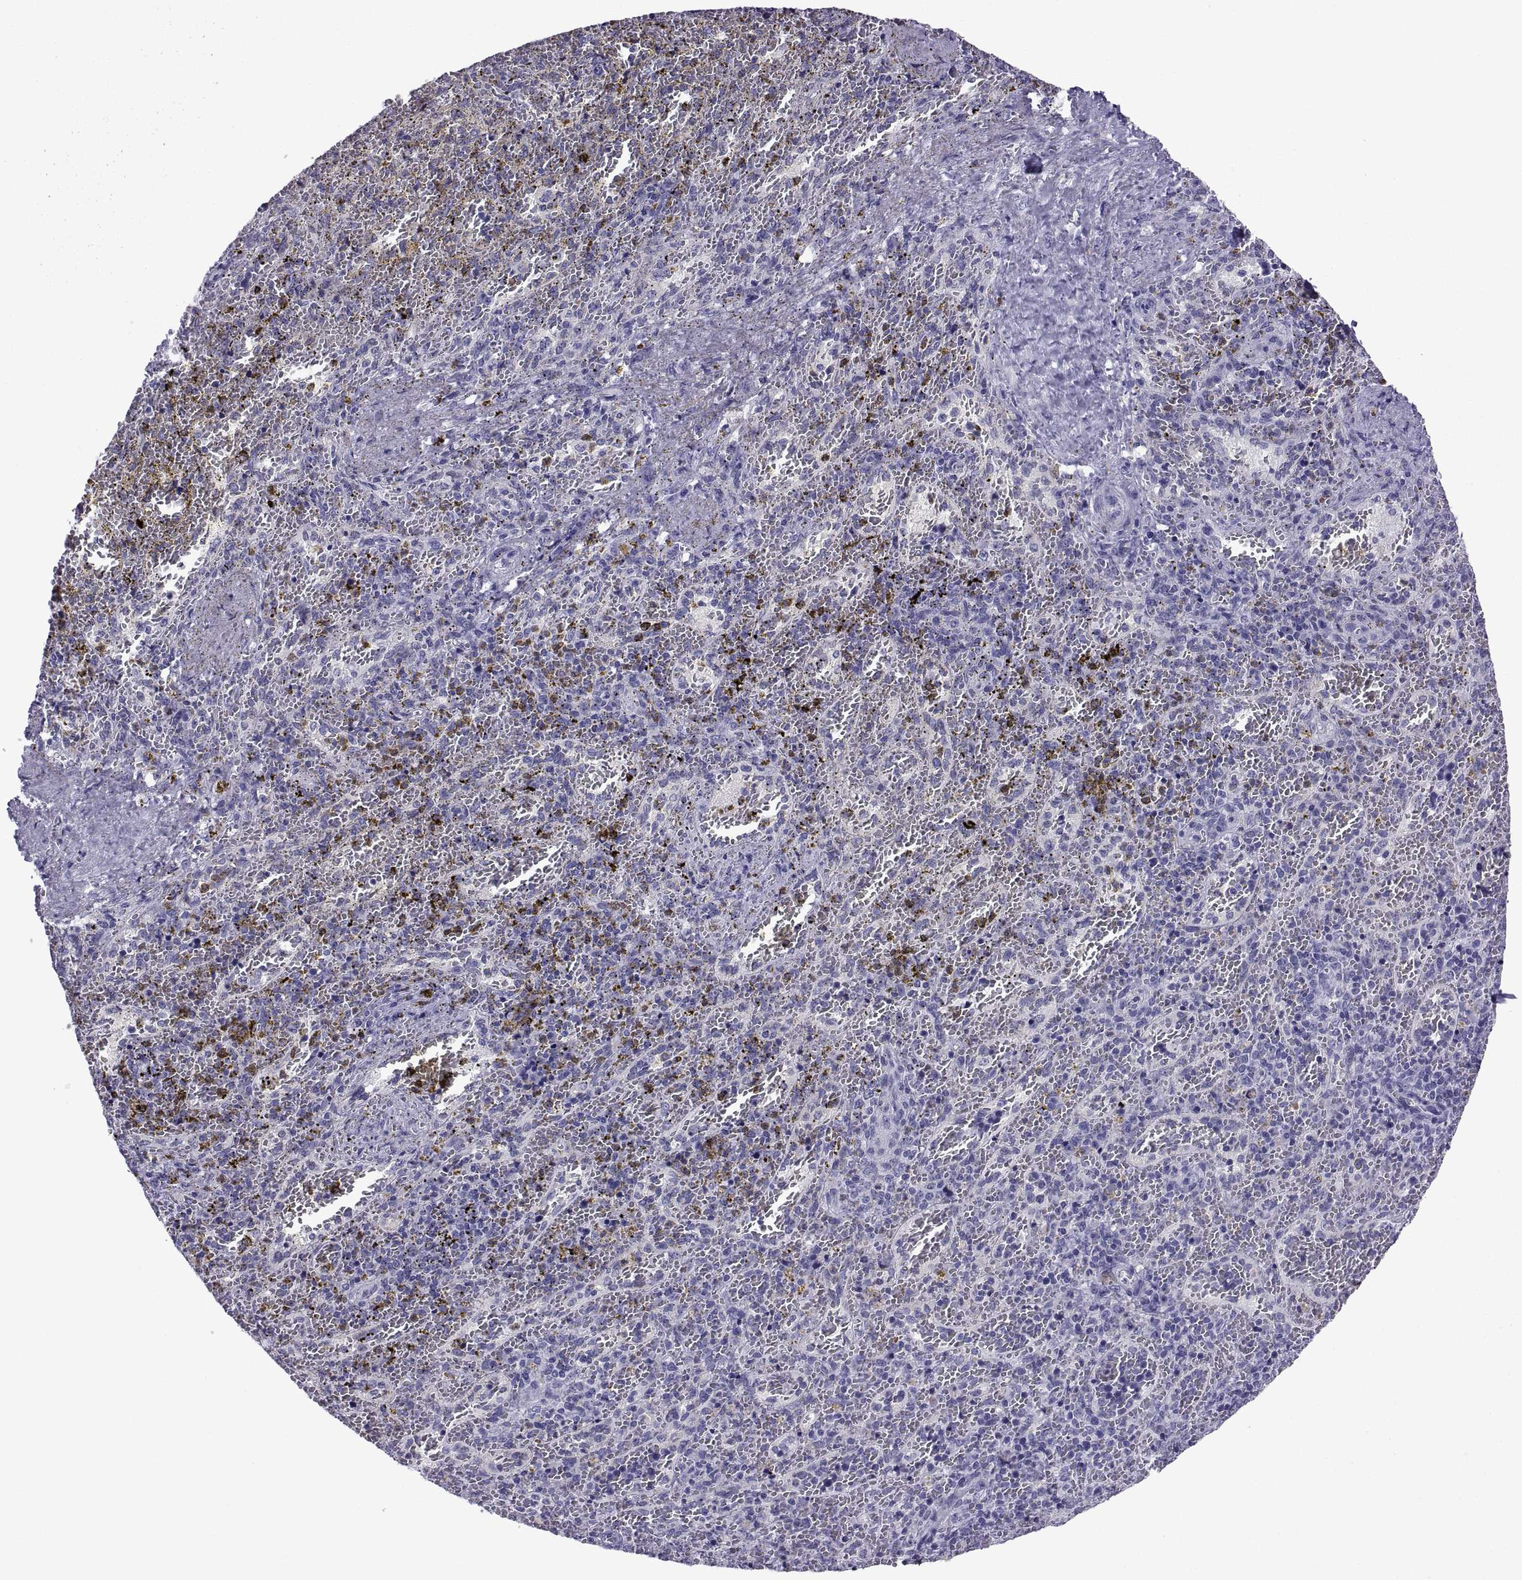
{"staining": {"intensity": "negative", "quantity": "none", "location": "none"}, "tissue": "spleen", "cell_type": "Cells in red pulp", "image_type": "normal", "snomed": [{"axis": "morphology", "description": "Normal tissue, NOS"}, {"axis": "topography", "description": "Spleen"}], "caption": "Immunohistochemistry of unremarkable spleen shows no expression in cells in red pulp. (Brightfield microscopy of DAB immunohistochemistry (IHC) at high magnification).", "gene": "C3orf22", "patient": {"sex": "female", "age": 50}}